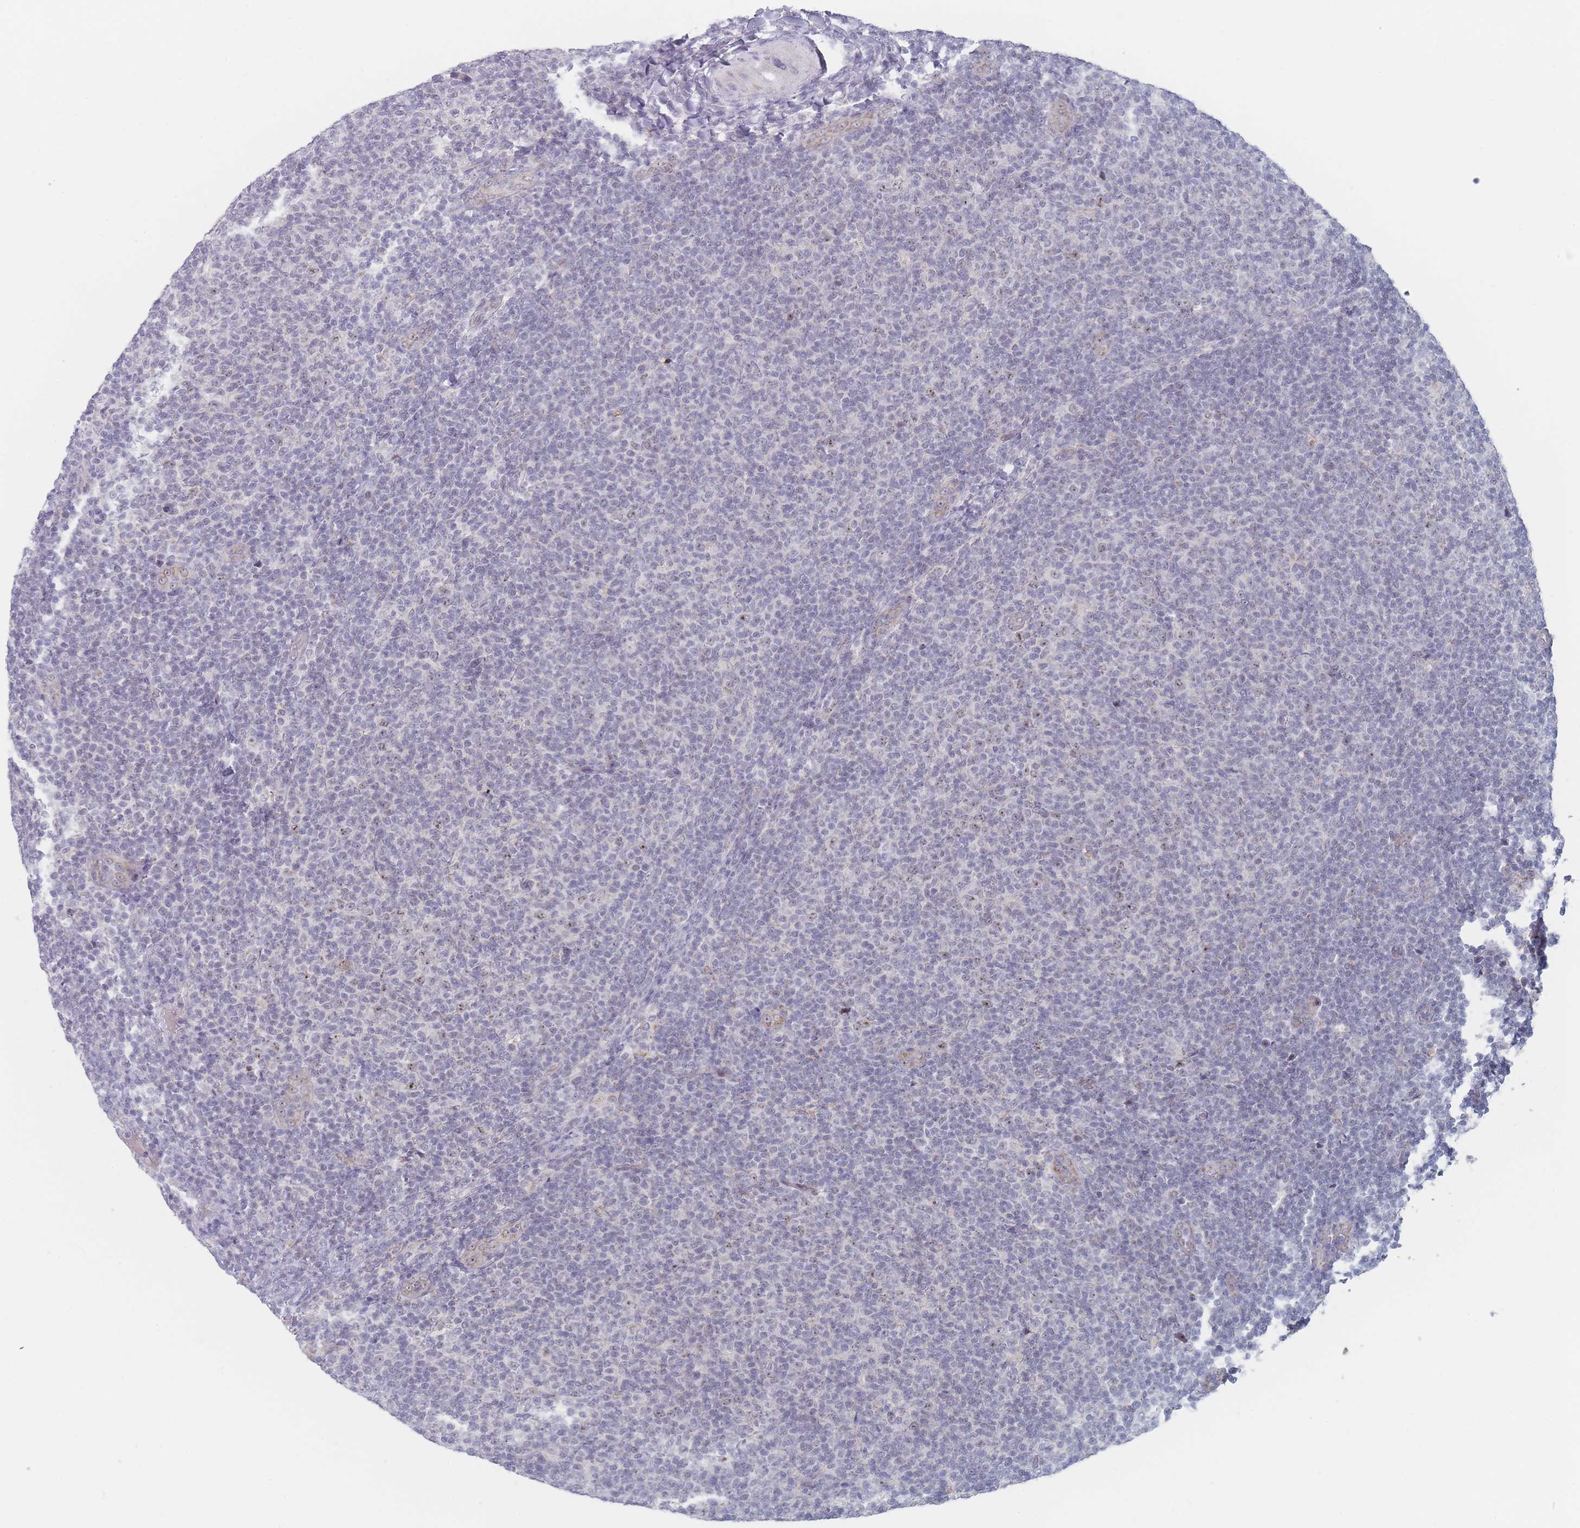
{"staining": {"intensity": "negative", "quantity": "none", "location": "none"}, "tissue": "lymphoma", "cell_type": "Tumor cells", "image_type": "cancer", "snomed": [{"axis": "morphology", "description": "Malignant lymphoma, non-Hodgkin's type, Low grade"}, {"axis": "topography", "description": "Lymph node"}], "caption": "Immunohistochemistry image of lymphoma stained for a protein (brown), which reveals no expression in tumor cells.", "gene": "RNF8", "patient": {"sex": "male", "age": 66}}